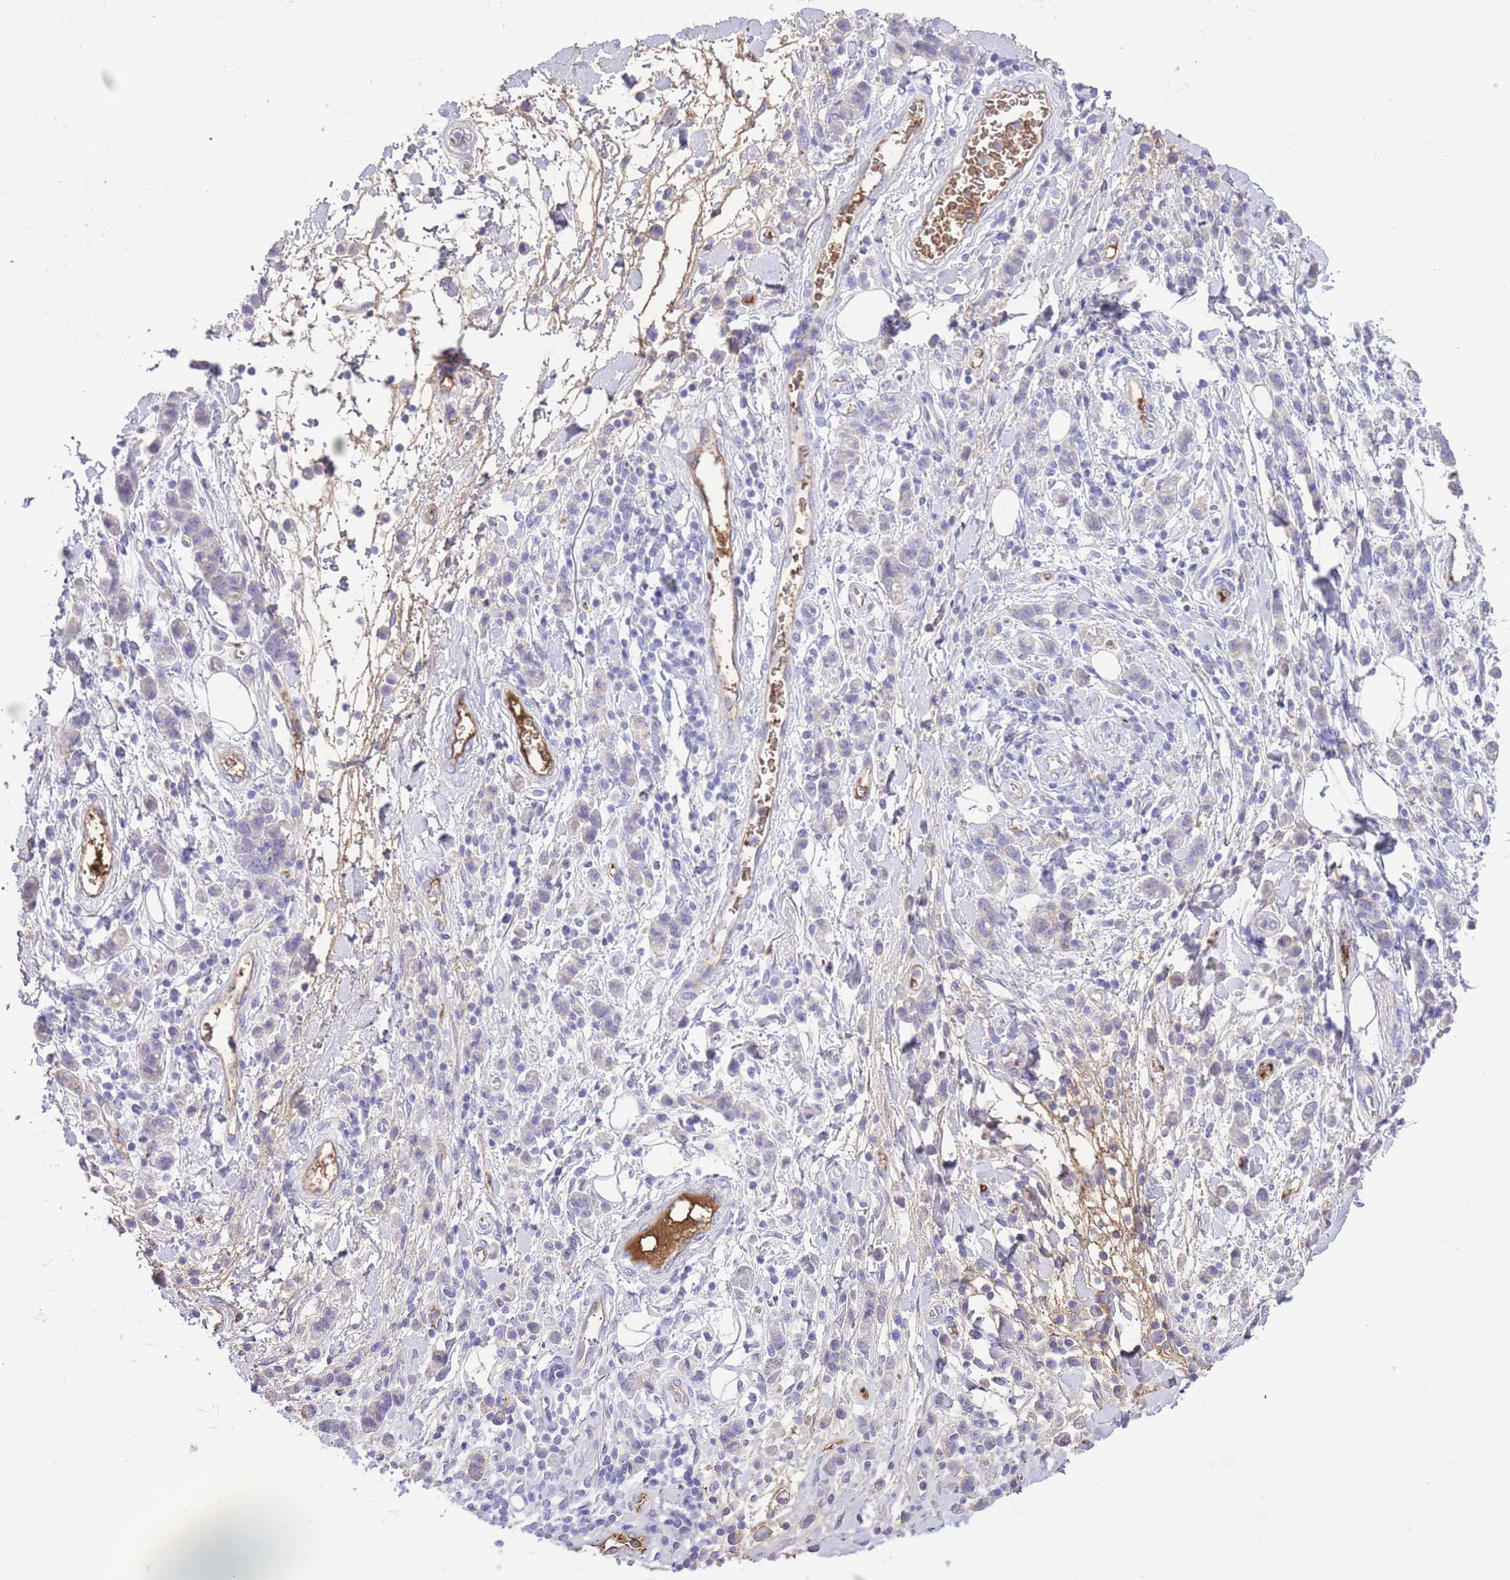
{"staining": {"intensity": "negative", "quantity": "none", "location": "none"}, "tissue": "stomach cancer", "cell_type": "Tumor cells", "image_type": "cancer", "snomed": [{"axis": "morphology", "description": "Adenocarcinoma, NOS"}, {"axis": "topography", "description": "Stomach"}], "caption": "High power microscopy image of an immunohistochemistry (IHC) micrograph of adenocarcinoma (stomach), revealing no significant expression in tumor cells. Nuclei are stained in blue.", "gene": "IGF1", "patient": {"sex": "male", "age": 77}}